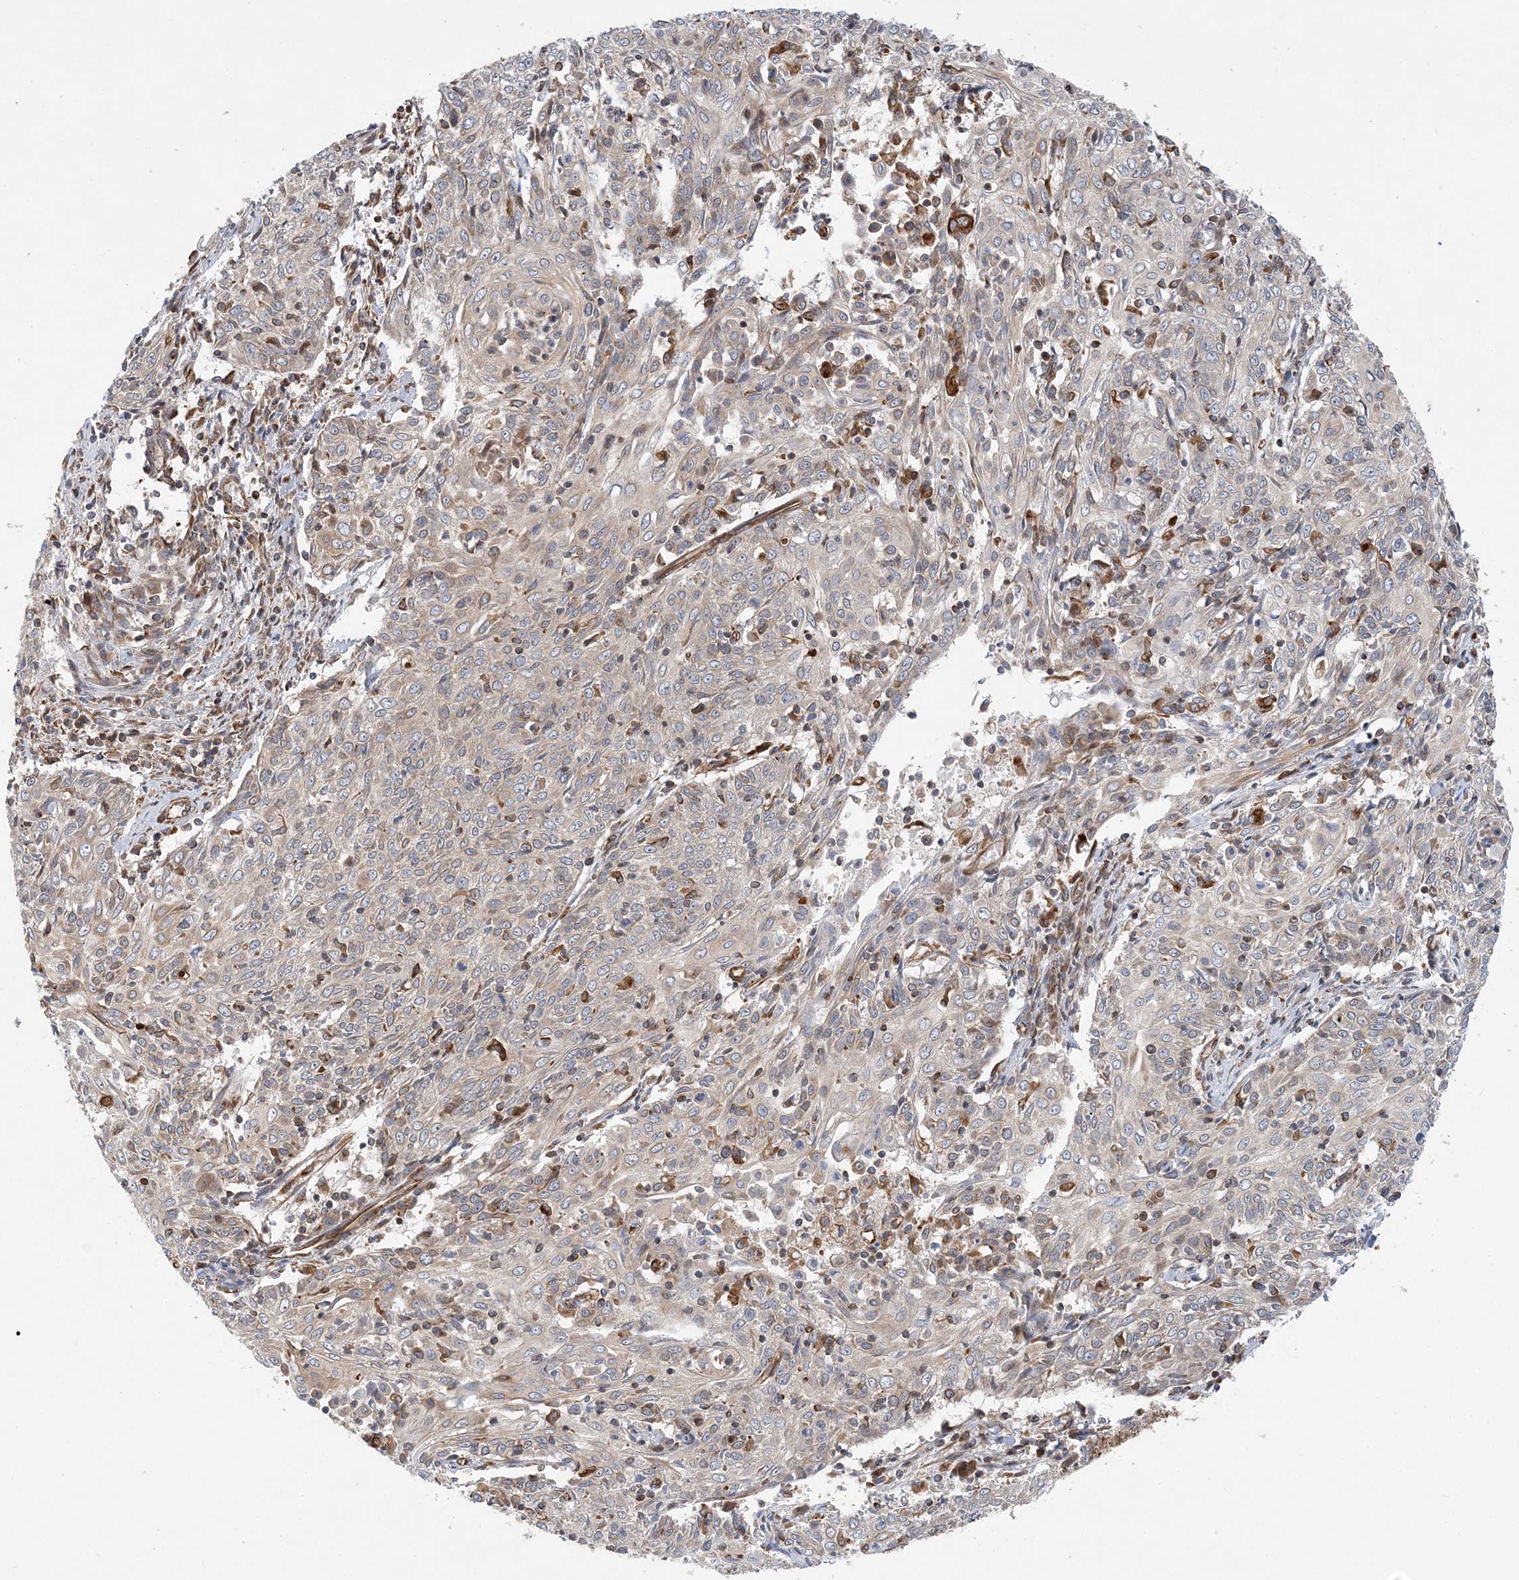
{"staining": {"intensity": "weak", "quantity": "<25%", "location": "cytoplasmic/membranous"}, "tissue": "cervical cancer", "cell_type": "Tumor cells", "image_type": "cancer", "snomed": [{"axis": "morphology", "description": "Squamous cell carcinoma, NOS"}, {"axis": "topography", "description": "Cervix"}], "caption": "Tumor cells are negative for brown protein staining in squamous cell carcinoma (cervical).", "gene": "FAM114A2", "patient": {"sex": "female", "age": 48}}